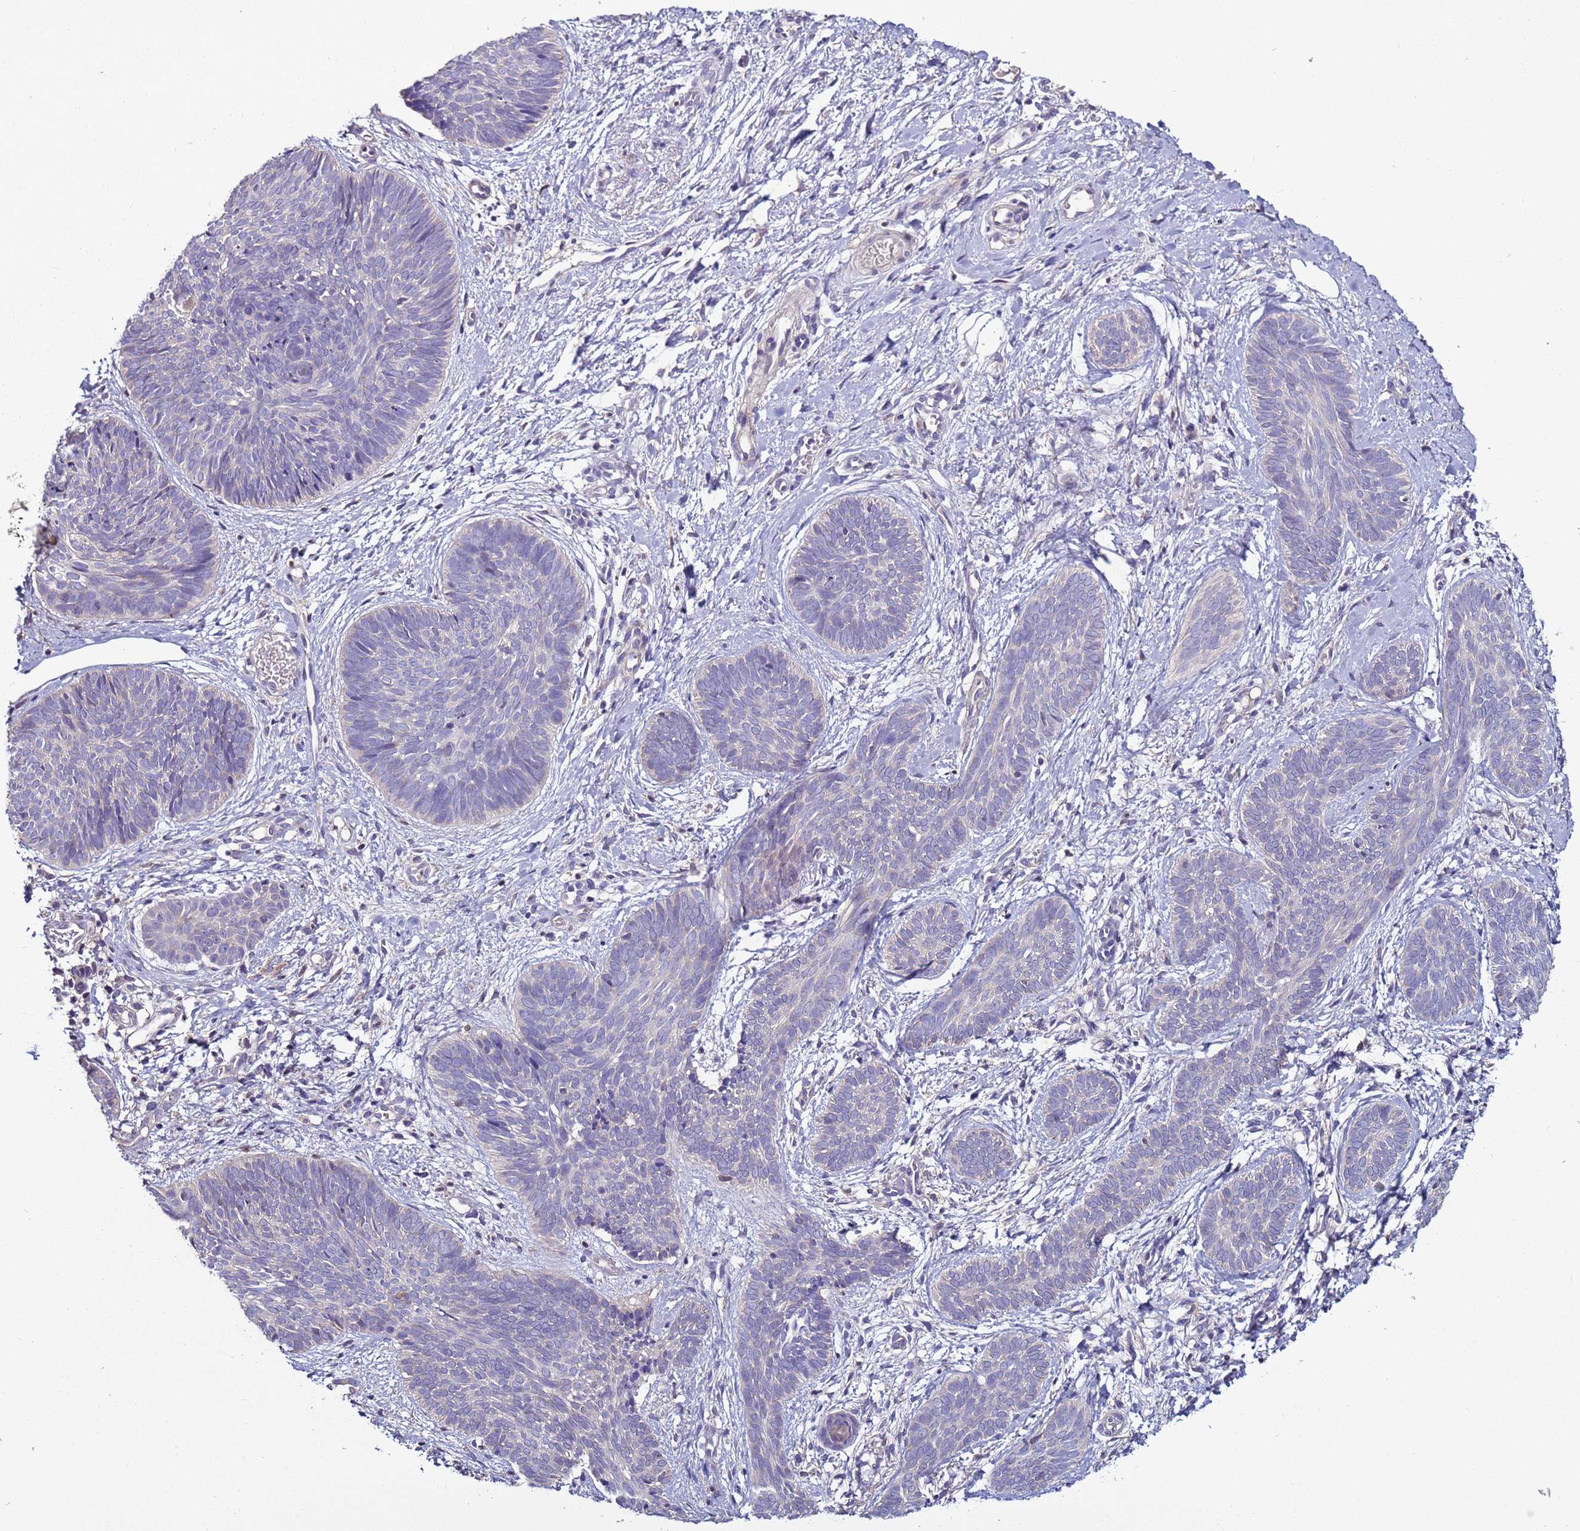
{"staining": {"intensity": "negative", "quantity": "none", "location": "none"}, "tissue": "skin cancer", "cell_type": "Tumor cells", "image_type": "cancer", "snomed": [{"axis": "morphology", "description": "Basal cell carcinoma"}, {"axis": "topography", "description": "Skin"}], "caption": "Immunohistochemical staining of basal cell carcinoma (skin) demonstrates no significant staining in tumor cells. (IHC, brightfield microscopy, high magnification).", "gene": "RABL2B", "patient": {"sex": "female", "age": 81}}